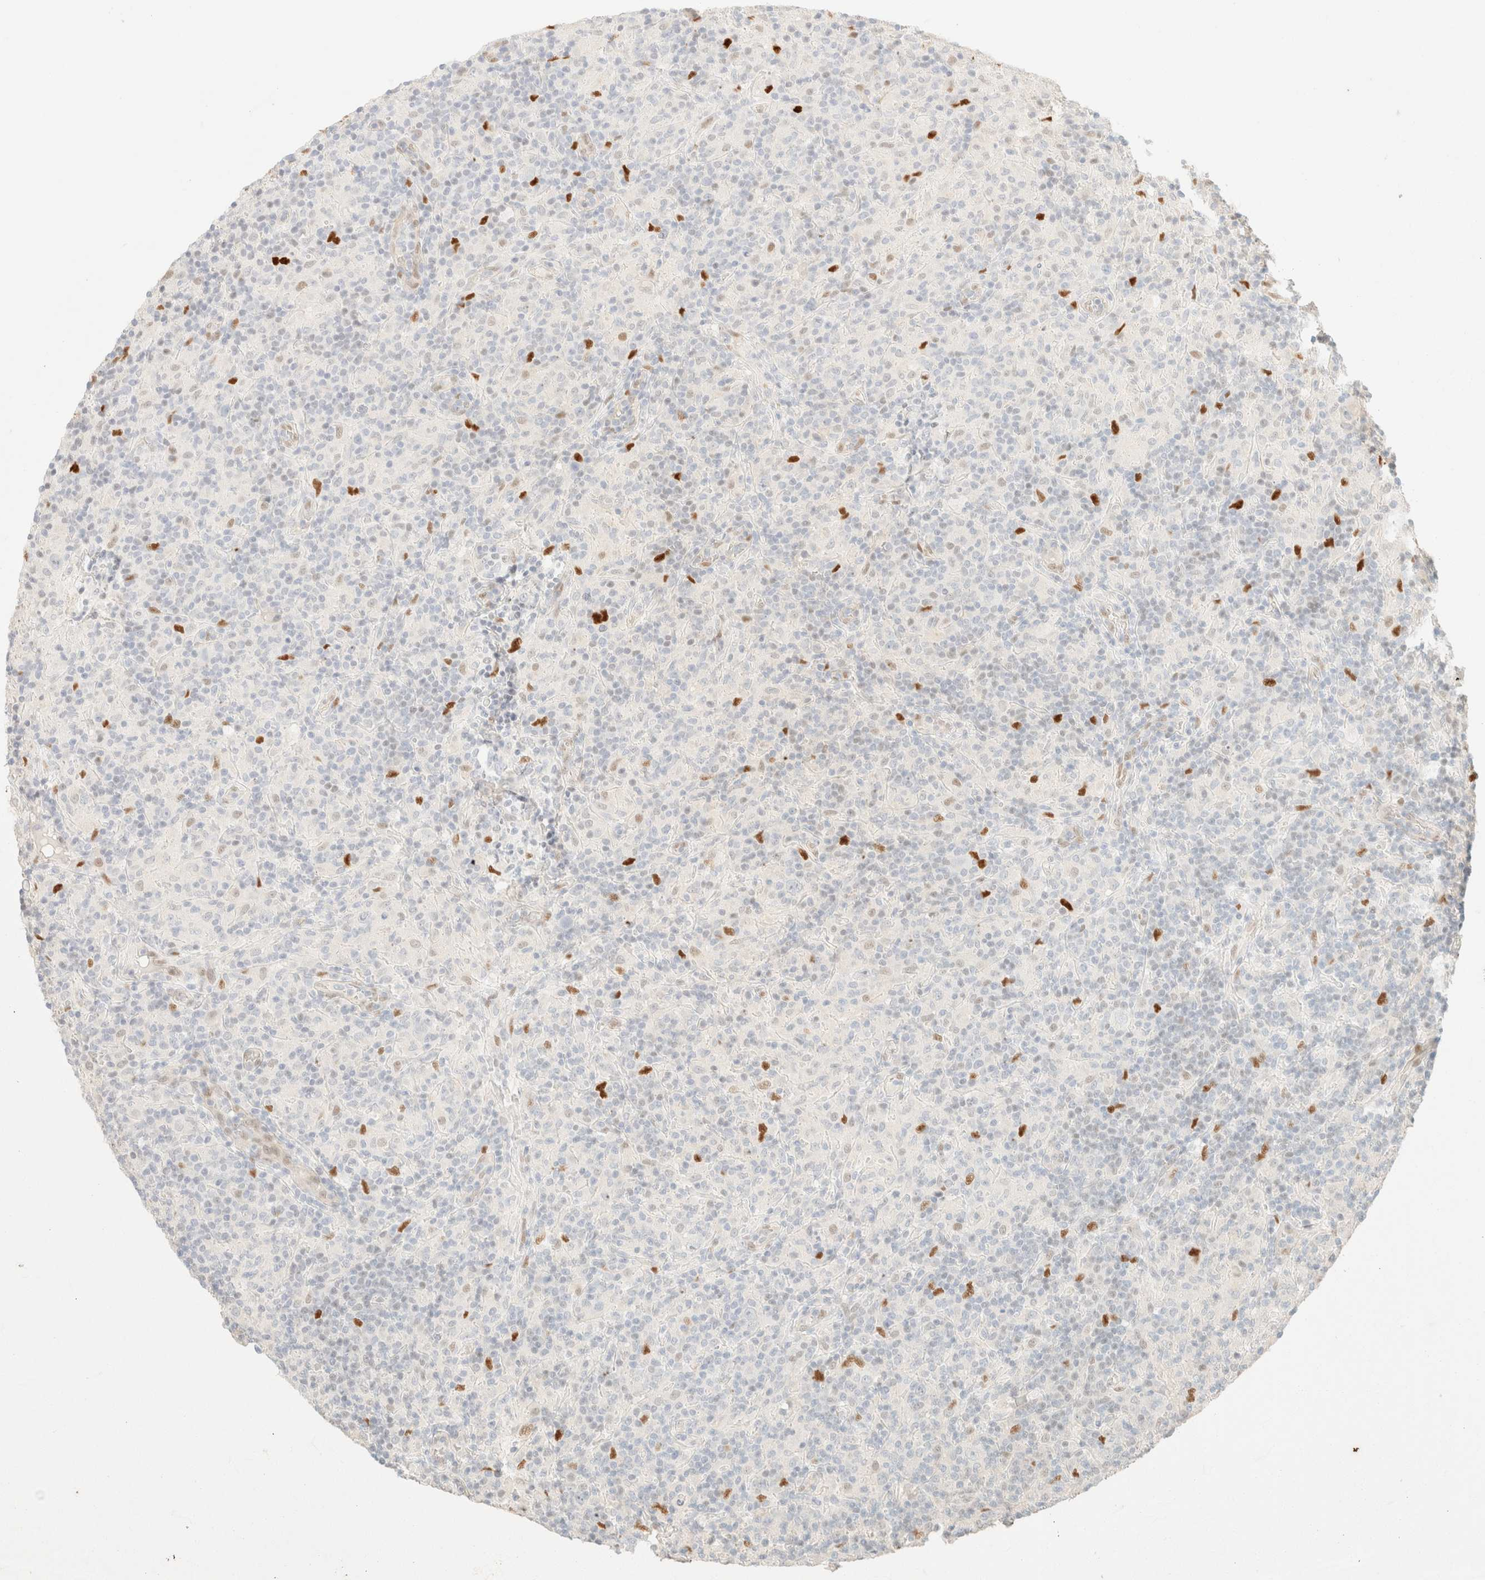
{"staining": {"intensity": "negative", "quantity": "none", "location": "none"}, "tissue": "lymphoma", "cell_type": "Tumor cells", "image_type": "cancer", "snomed": [{"axis": "morphology", "description": "Hodgkin's disease, NOS"}, {"axis": "topography", "description": "Lymph node"}], "caption": "High magnification brightfield microscopy of lymphoma stained with DAB (3,3'-diaminobenzidine) (brown) and counterstained with hematoxylin (blue): tumor cells show no significant staining. Brightfield microscopy of immunohistochemistry (IHC) stained with DAB (brown) and hematoxylin (blue), captured at high magnification.", "gene": "ZSCAN18", "patient": {"sex": "male", "age": 70}}